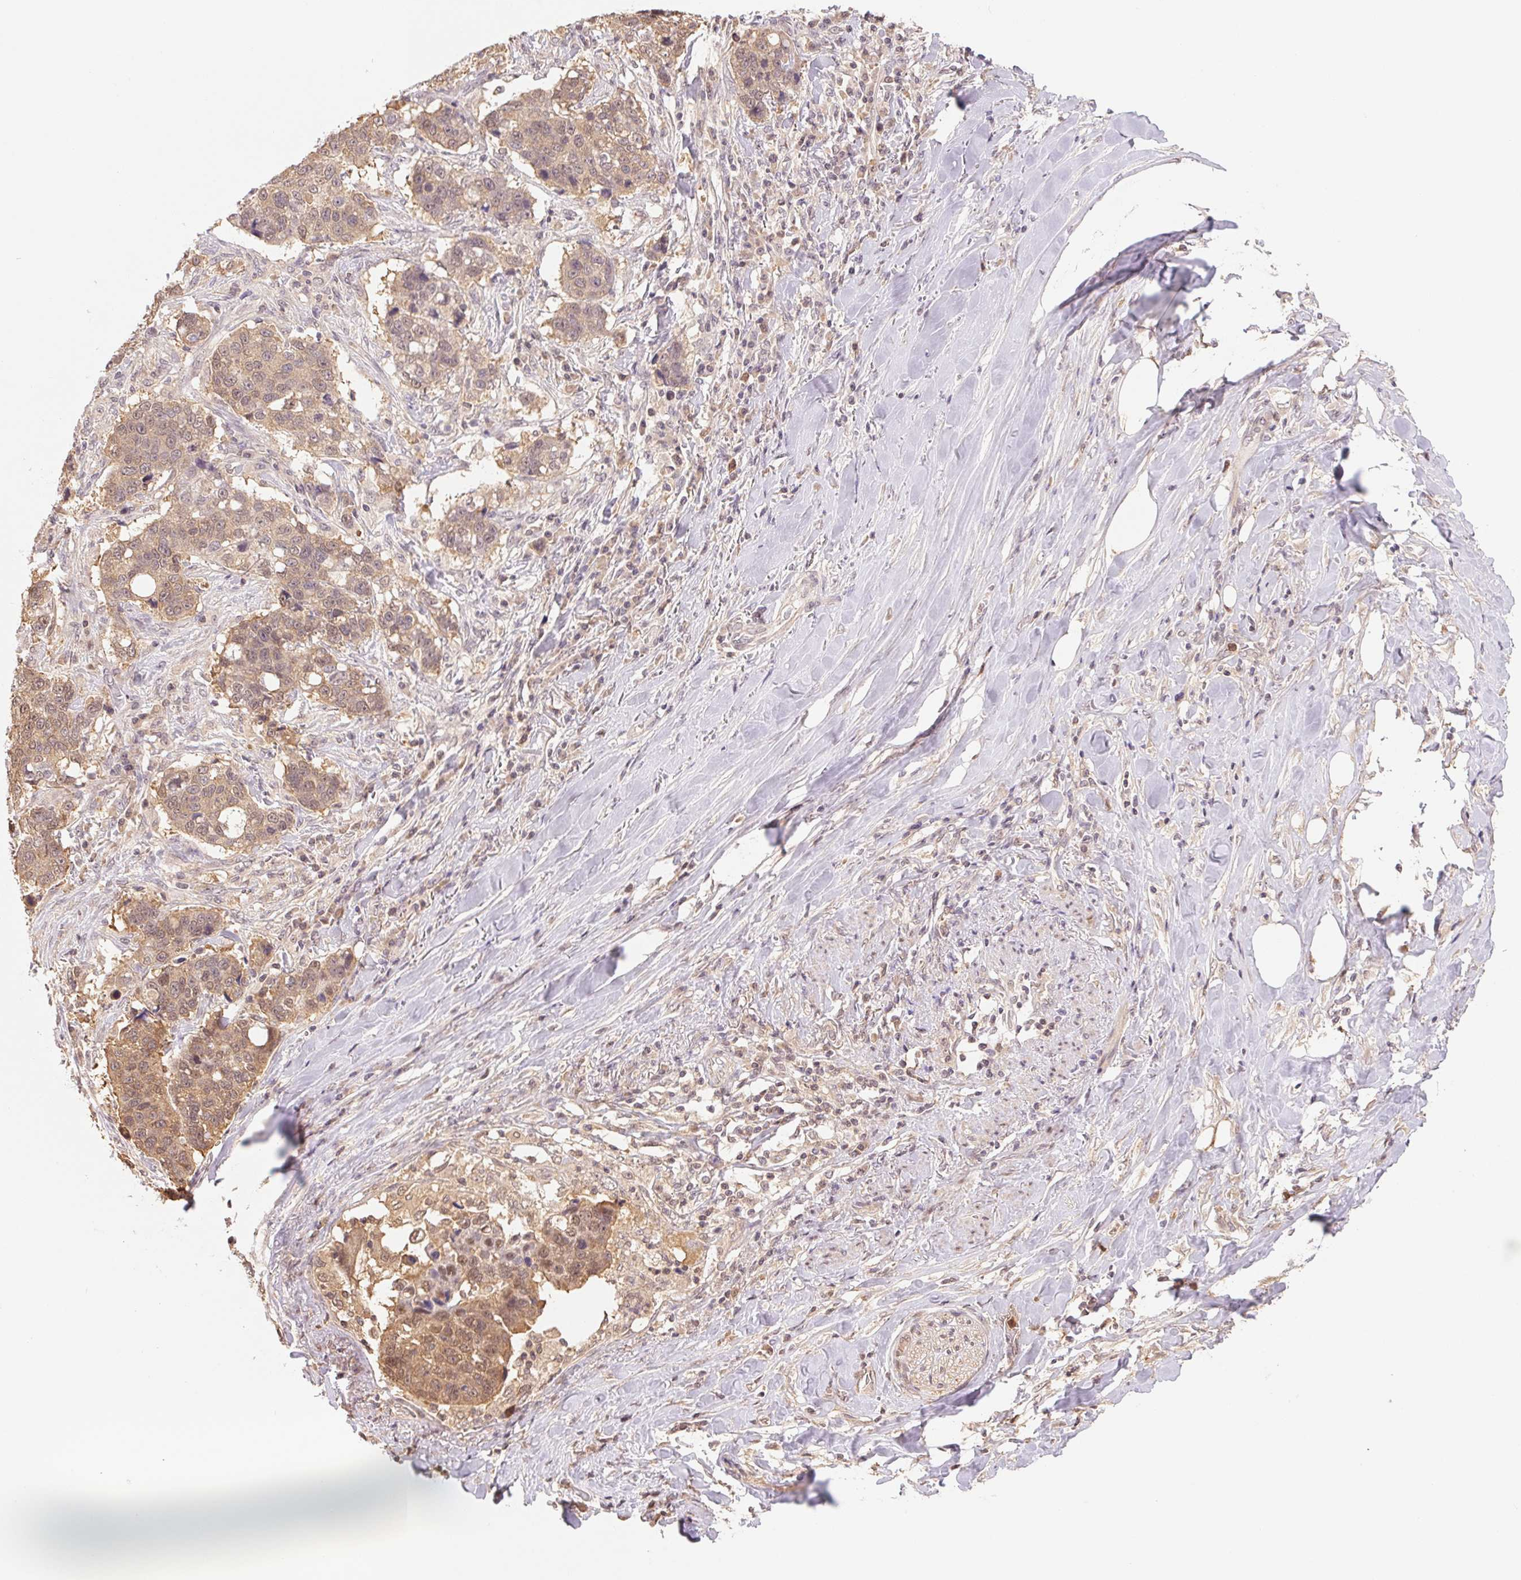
{"staining": {"intensity": "weak", "quantity": ">75%", "location": "cytoplasmic/membranous,nuclear"}, "tissue": "lung cancer", "cell_type": "Tumor cells", "image_type": "cancer", "snomed": [{"axis": "morphology", "description": "Squamous cell carcinoma, NOS"}, {"axis": "topography", "description": "Lymph node"}, {"axis": "topography", "description": "Lung"}], "caption": "There is low levels of weak cytoplasmic/membranous and nuclear staining in tumor cells of lung cancer, as demonstrated by immunohistochemical staining (brown color).", "gene": "CDC123", "patient": {"sex": "male", "age": 61}}